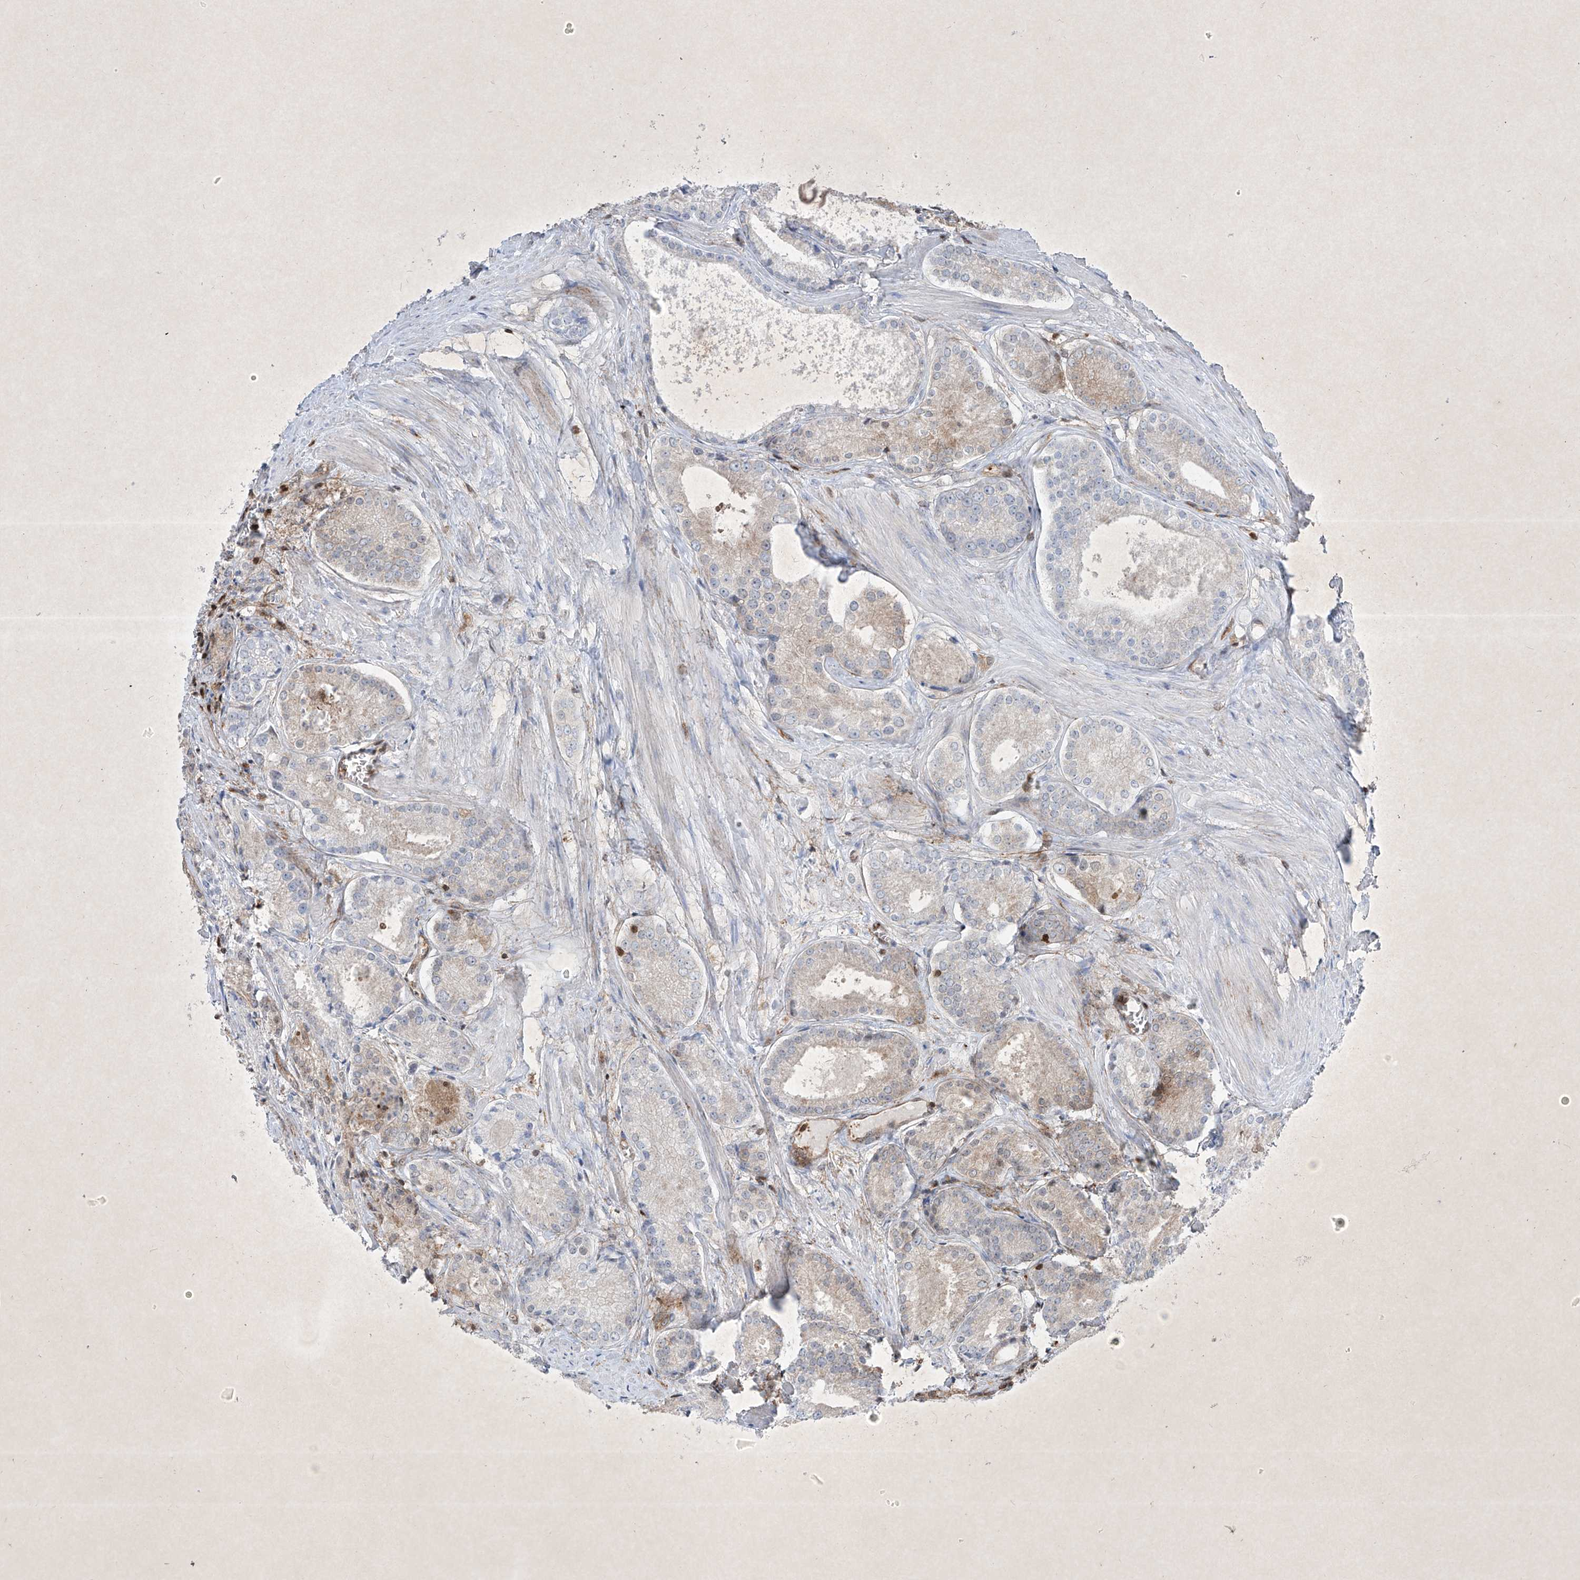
{"staining": {"intensity": "weak", "quantity": "25%-75%", "location": "cytoplasmic/membranous"}, "tissue": "prostate cancer", "cell_type": "Tumor cells", "image_type": "cancer", "snomed": [{"axis": "morphology", "description": "Adenocarcinoma, Low grade"}, {"axis": "topography", "description": "Prostate"}], "caption": "An immunohistochemistry (IHC) histopathology image of tumor tissue is shown. Protein staining in brown shows weak cytoplasmic/membranous positivity in prostate low-grade adenocarcinoma within tumor cells. (DAB (3,3'-diaminobenzidine) IHC with brightfield microscopy, high magnification).", "gene": "PSMB10", "patient": {"sex": "male", "age": 54}}